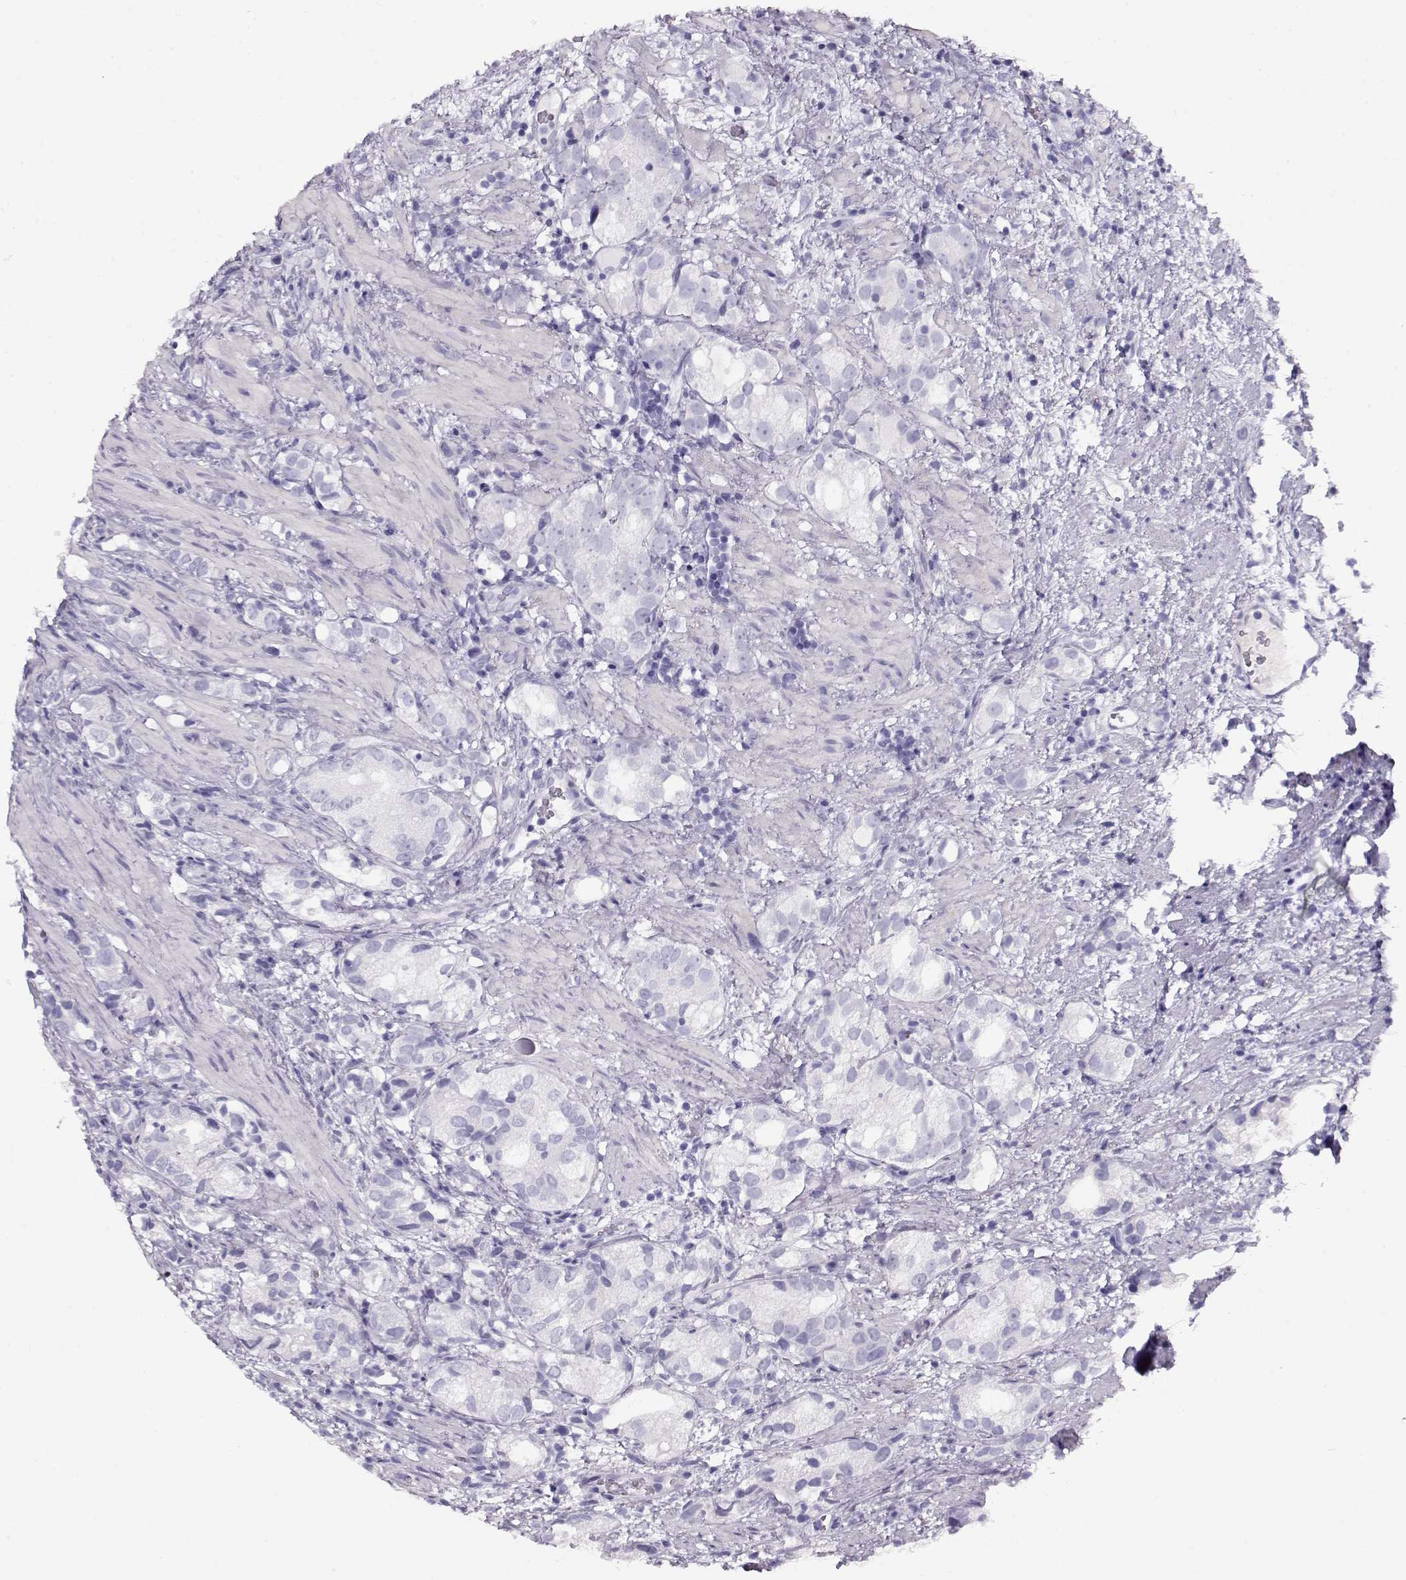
{"staining": {"intensity": "negative", "quantity": "none", "location": "none"}, "tissue": "prostate cancer", "cell_type": "Tumor cells", "image_type": "cancer", "snomed": [{"axis": "morphology", "description": "Adenocarcinoma, High grade"}, {"axis": "topography", "description": "Prostate"}], "caption": "DAB immunohistochemical staining of human prostate adenocarcinoma (high-grade) displays no significant staining in tumor cells.", "gene": "ACTN2", "patient": {"sex": "male", "age": 82}}